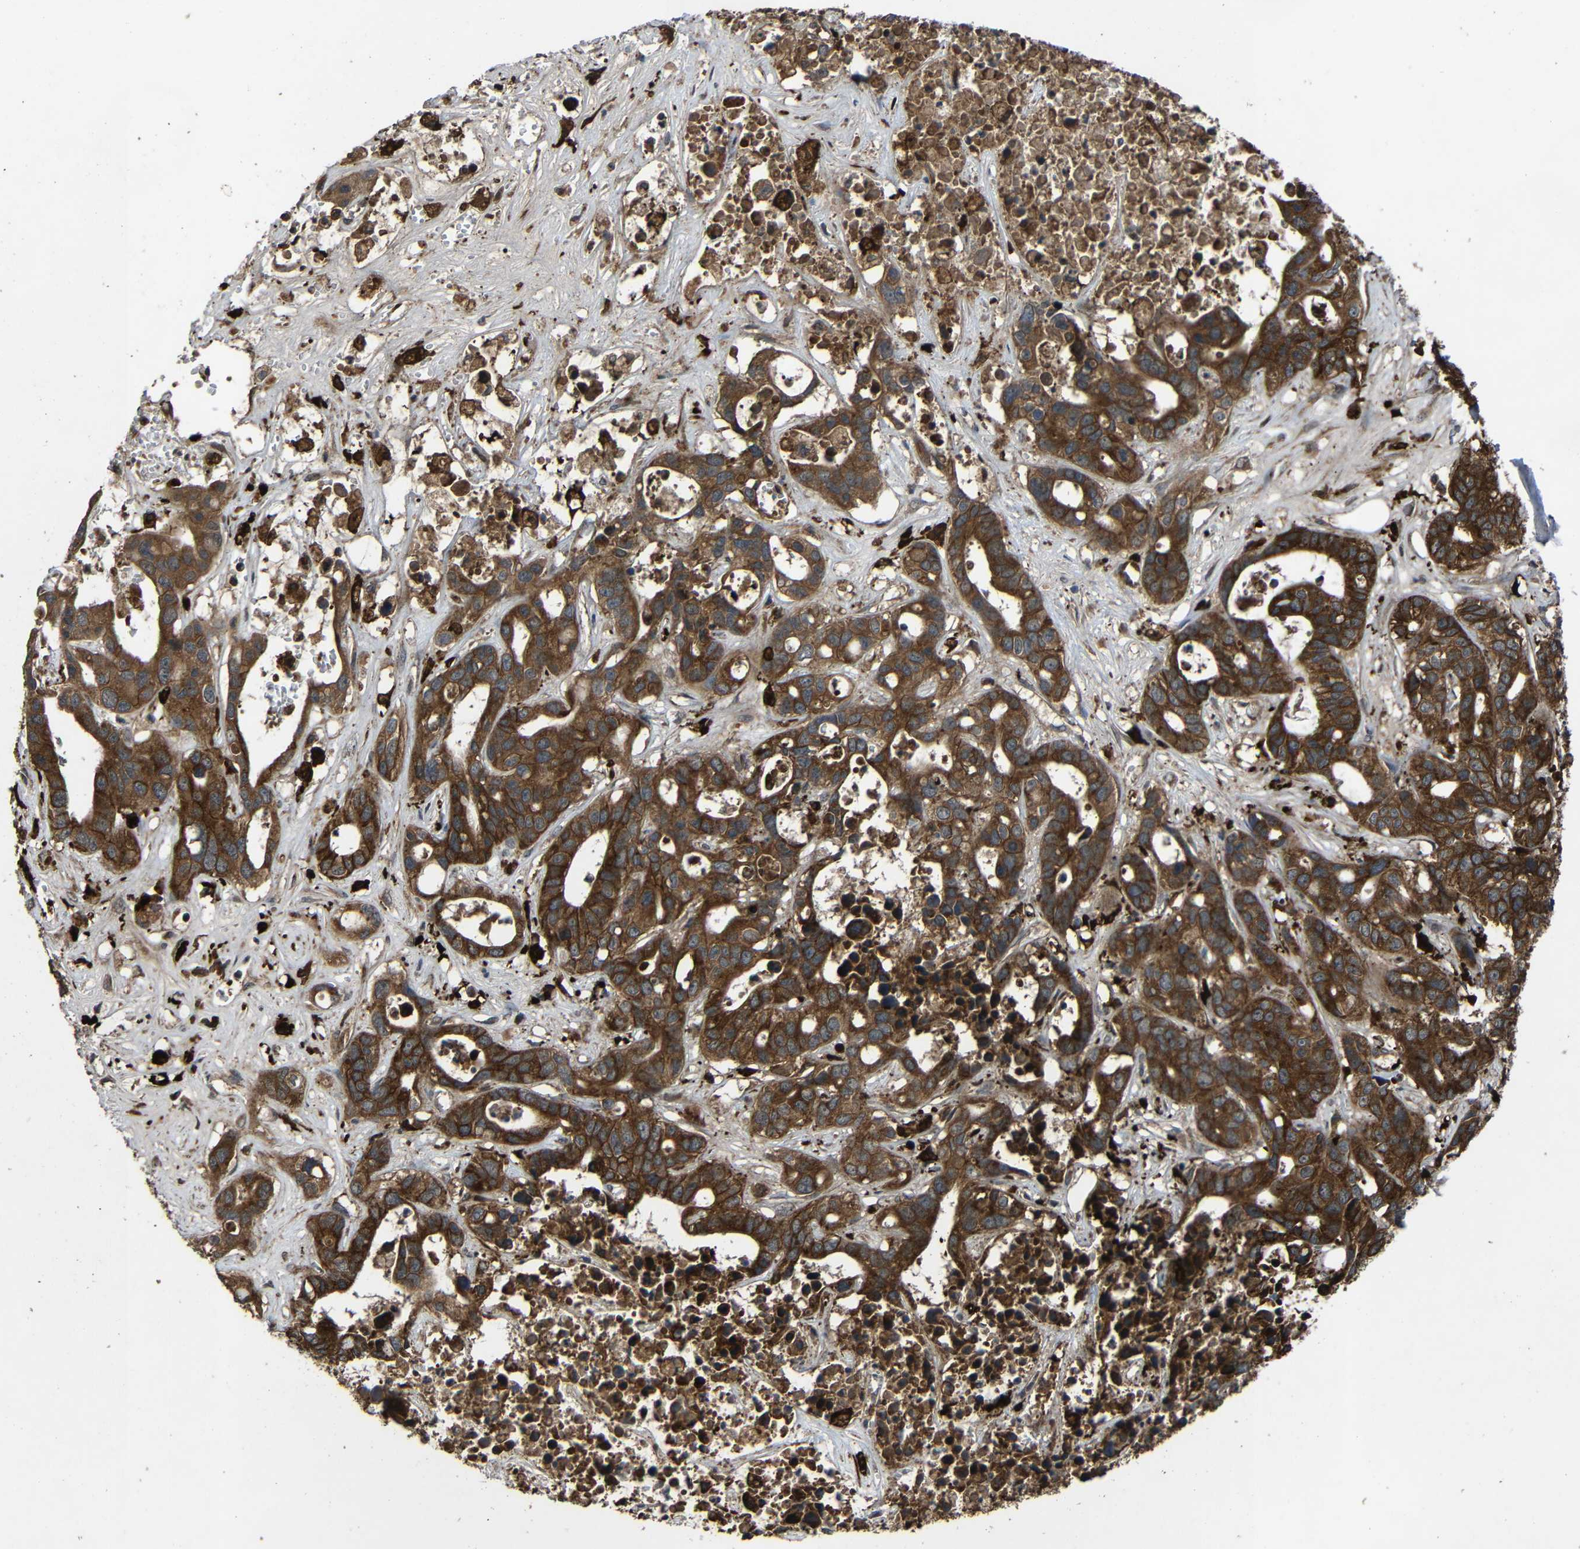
{"staining": {"intensity": "strong", "quantity": ">75%", "location": "cytoplasmic/membranous"}, "tissue": "liver cancer", "cell_type": "Tumor cells", "image_type": "cancer", "snomed": [{"axis": "morphology", "description": "Cholangiocarcinoma"}, {"axis": "topography", "description": "Liver"}], "caption": "IHC of liver cholangiocarcinoma demonstrates high levels of strong cytoplasmic/membranous staining in about >75% of tumor cells.", "gene": "C1GALT1", "patient": {"sex": "female", "age": 65}}